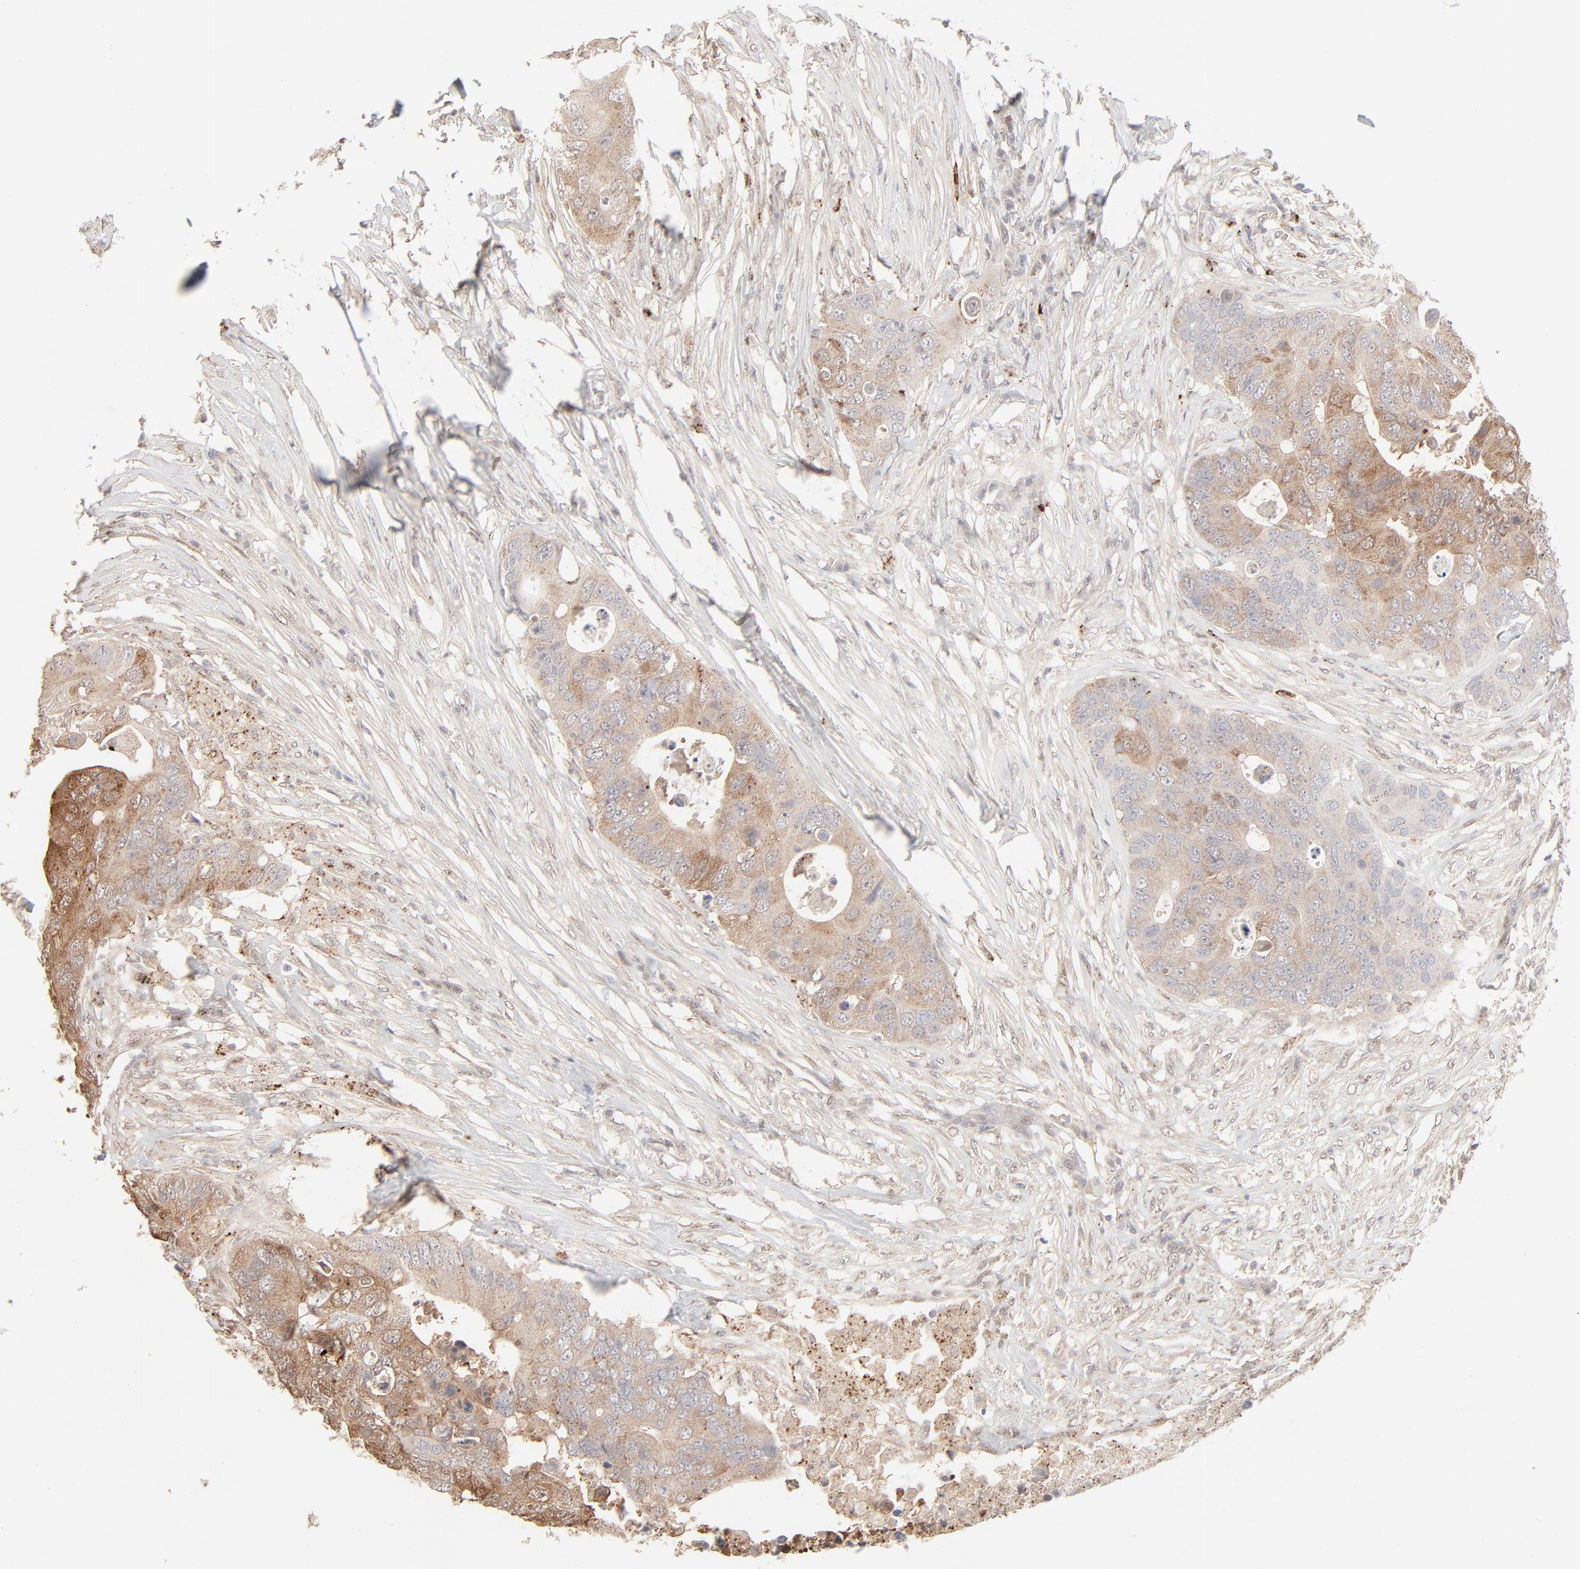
{"staining": {"intensity": "moderate", "quantity": ">75%", "location": "cytoplasmic/membranous"}, "tissue": "colorectal cancer", "cell_type": "Tumor cells", "image_type": "cancer", "snomed": [{"axis": "morphology", "description": "Adenocarcinoma, NOS"}, {"axis": "topography", "description": "Colon"}], "caption": "Protein expression analysis of human colorectal cancer reveals moderate cytoplasmic/membranous expression in approximately >75% of tumor cells.", "gene": "LGALS2", "patient": {"sex": "male", "age": 71}}